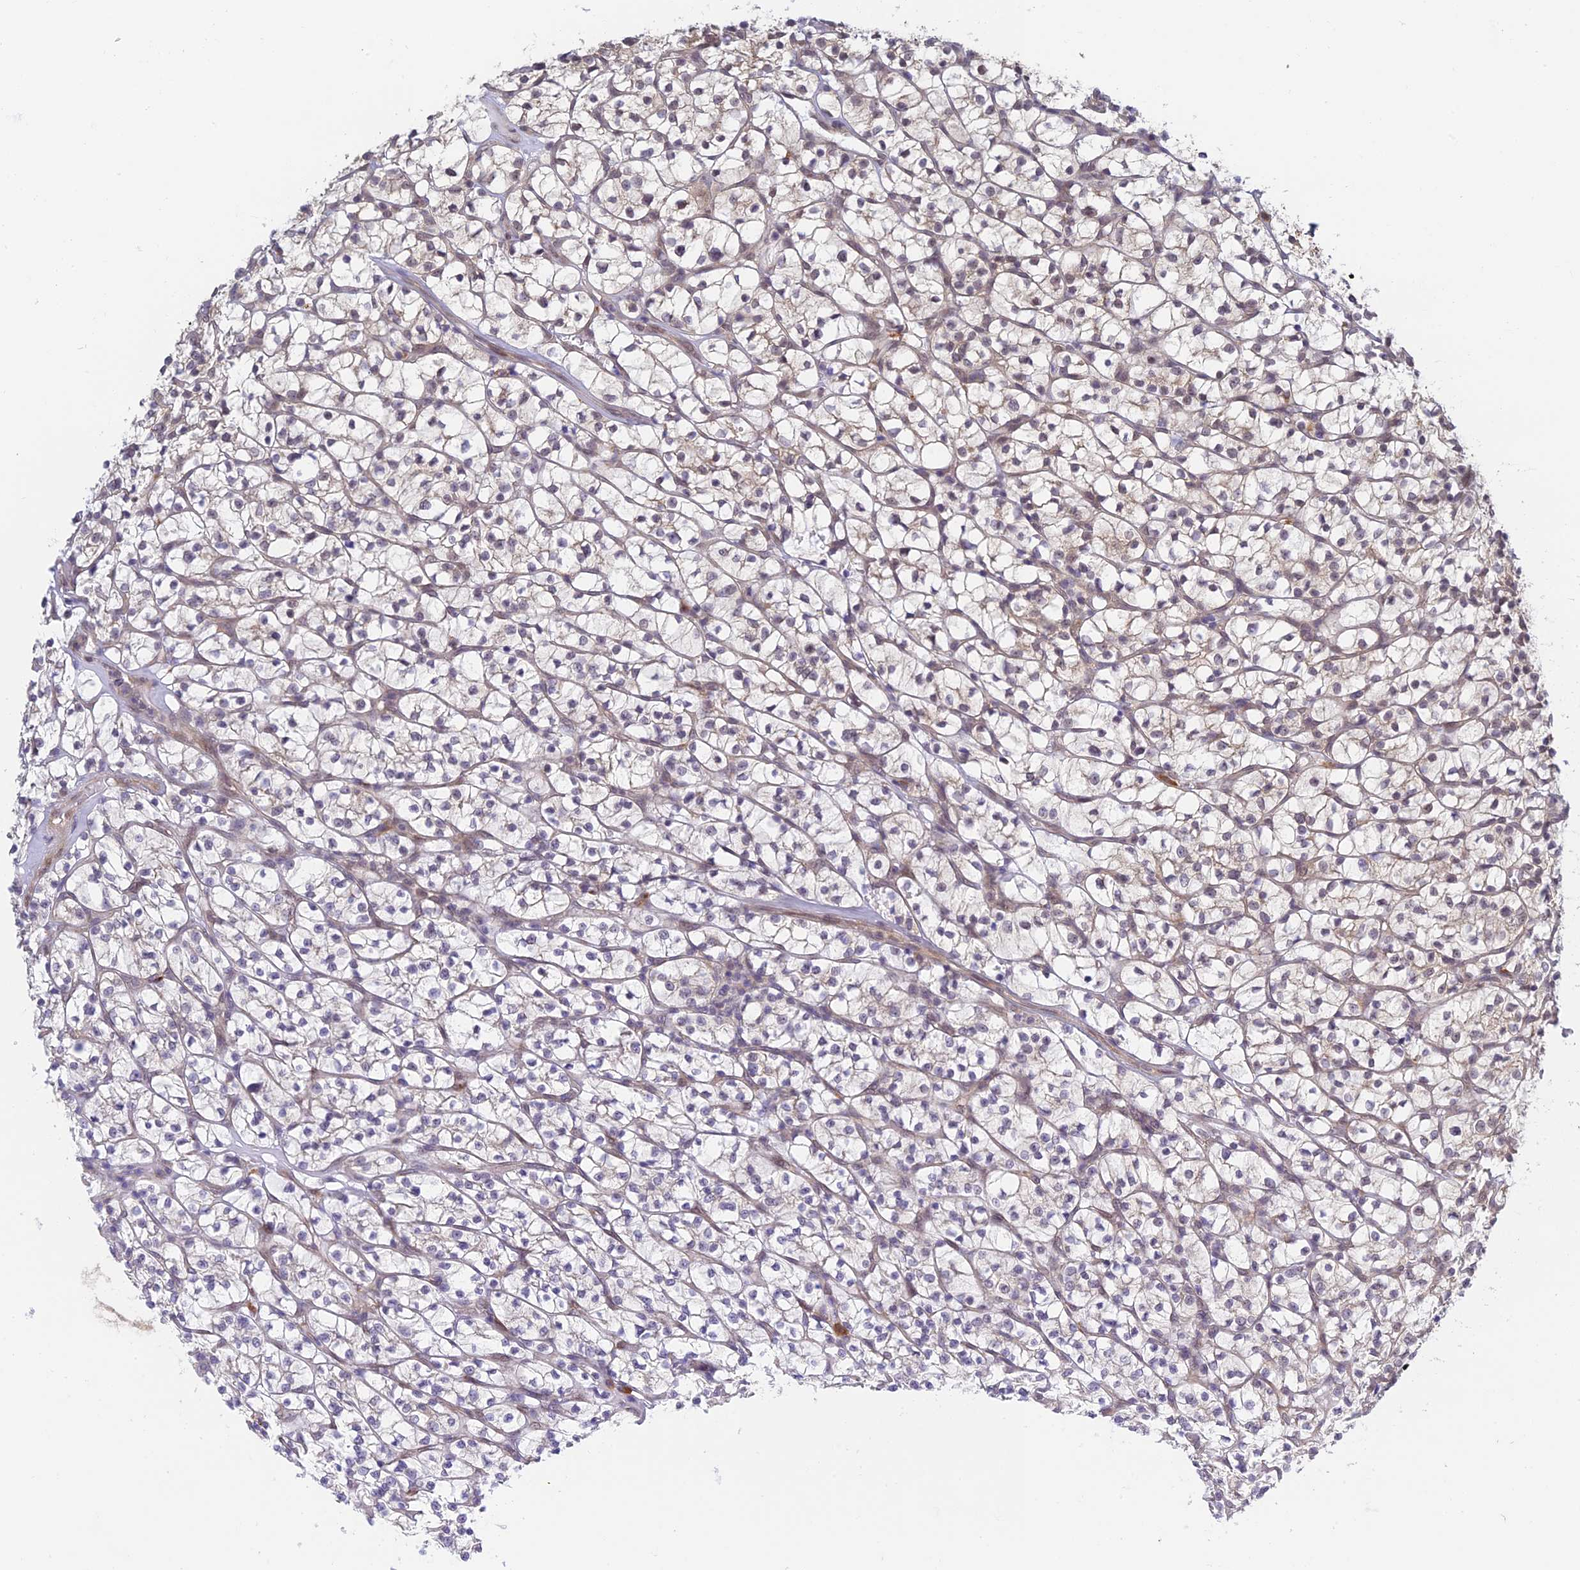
{"staining": {"intensity": "negative", "quantity": "none", "location": "none"}, "tissue": "renal cancer", "cell_type": "Tumor cells", "image_type": "cancer", "snomed": [{"axis": "morphology", "description": "Adenocarcinoma, NOS"}, {"axis": "topography", "description": "Kidney"}], "caption": "This is an immunohistochemistry photomicrograph of human renal adenocarcinoma. There is no expression in tumor cells.", "gene": "SKIC8", "patient": {"sex": "female", "age": 64}}